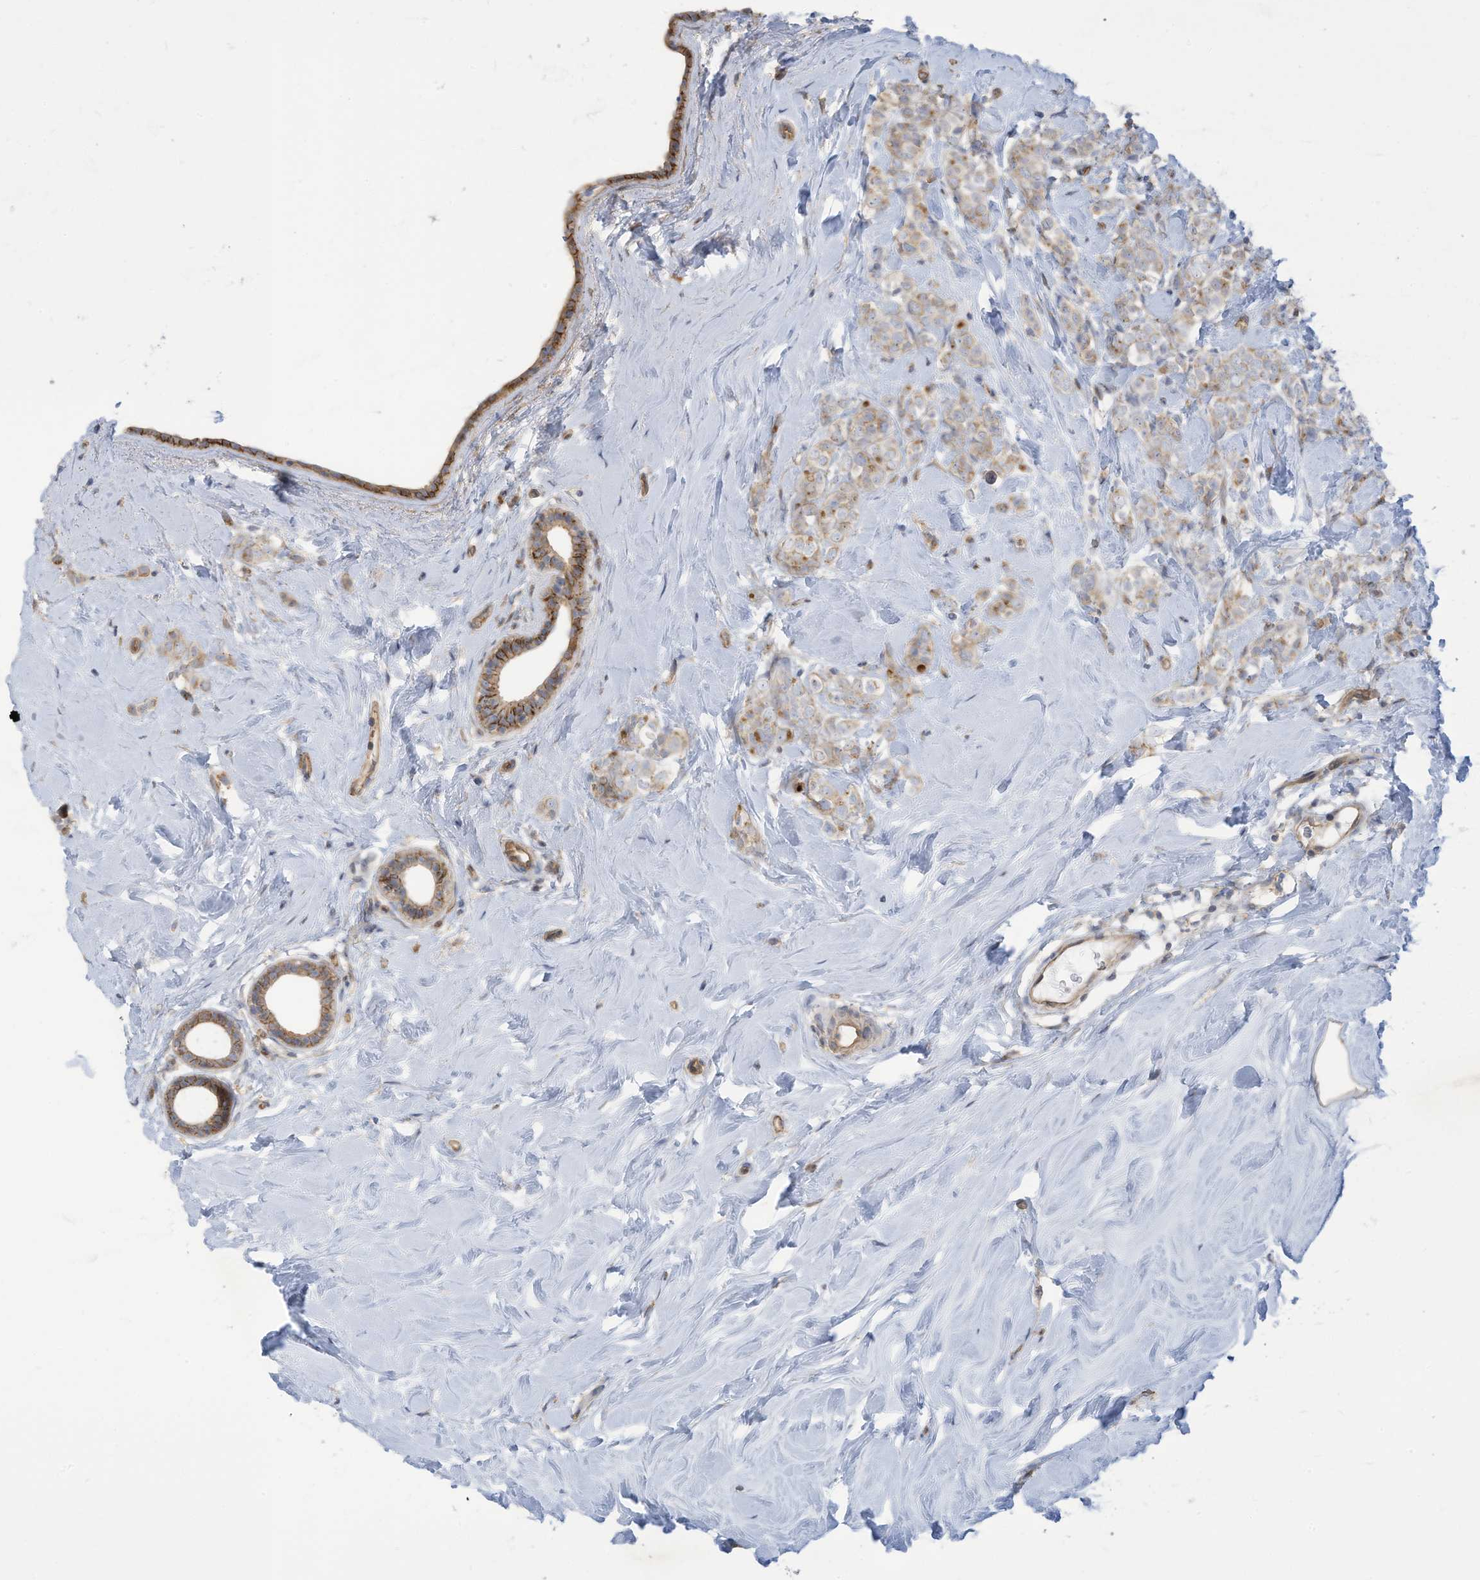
{"staining": {"intensity": "negative", "quantity": "none", "location": "none"}, "tissue": "breast cancer", "cell_type": "Tumor cells", "image_type": "cancer", "snomed": [{"axis": "morphology", "description": "Lobular carcinoma"}, {"axis": "topography", "description": "Breast"}], "caption": "Immunohistochemical staining of human breast lobular carcinoma displays no significant expression in tumor cells.", "gene": "ADAT2", "patient": {"sex": "female", "age": 47}}